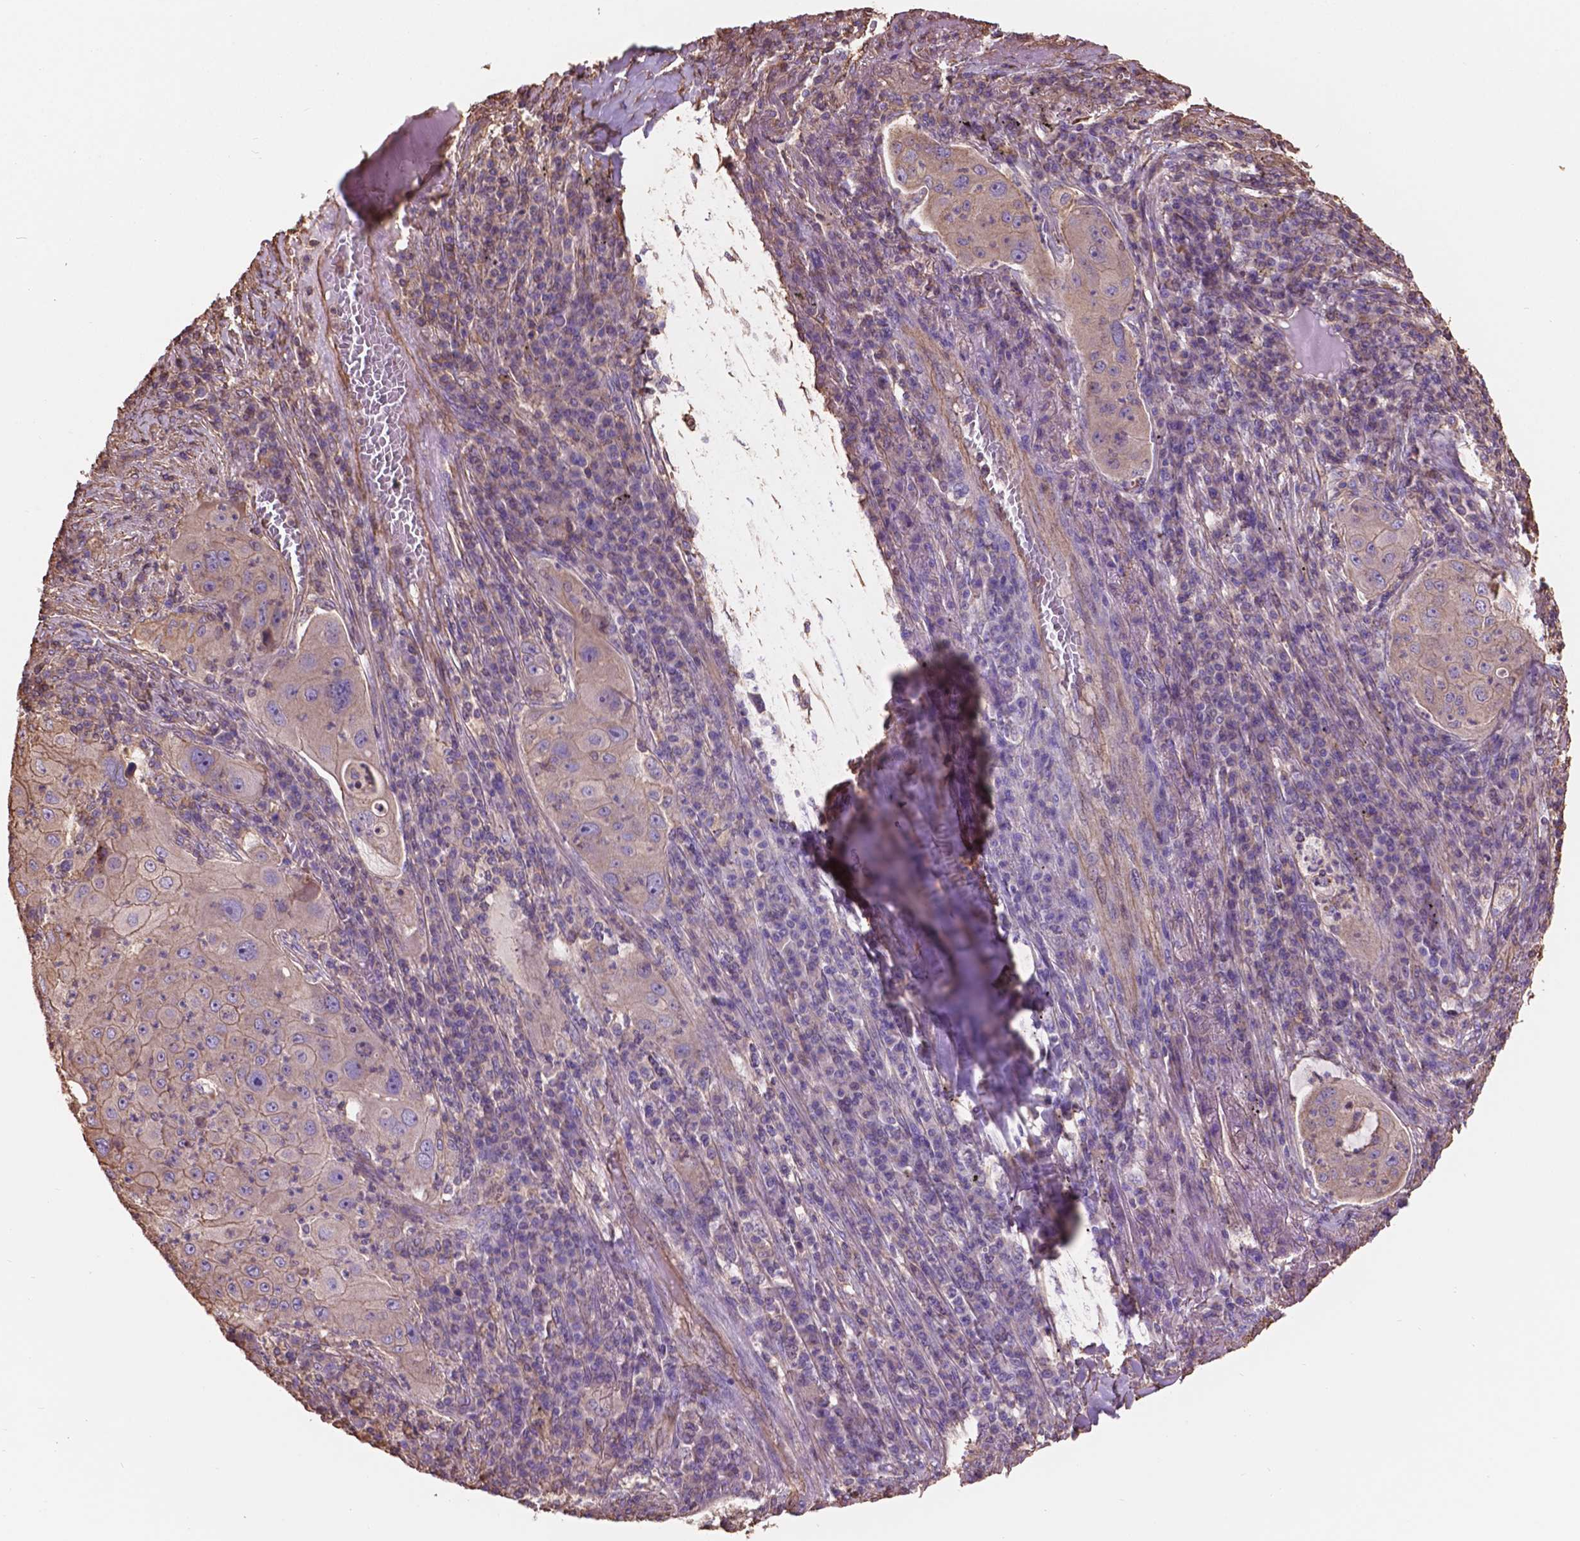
{"staining": {"intensity": "weak", "quantity": "<25%", "location": "cytoplasmic/membranous"}, "tissue": "lung cancer", "cell_type": "Tumor cells", "image_type": "cancer", "snomed": [{"axis": "morphology", "description": "Squamous cell carcinoma, NOS"}, {"axis": "topography", "description": "Lung"}], "caption": "This is an immunohistochemistry histopathology image of human squamous cell carcinoma (lung). There is no staining in tumor cells.", "gene": "NIPA2", "patient": {"sex": "female", "age": 59}}